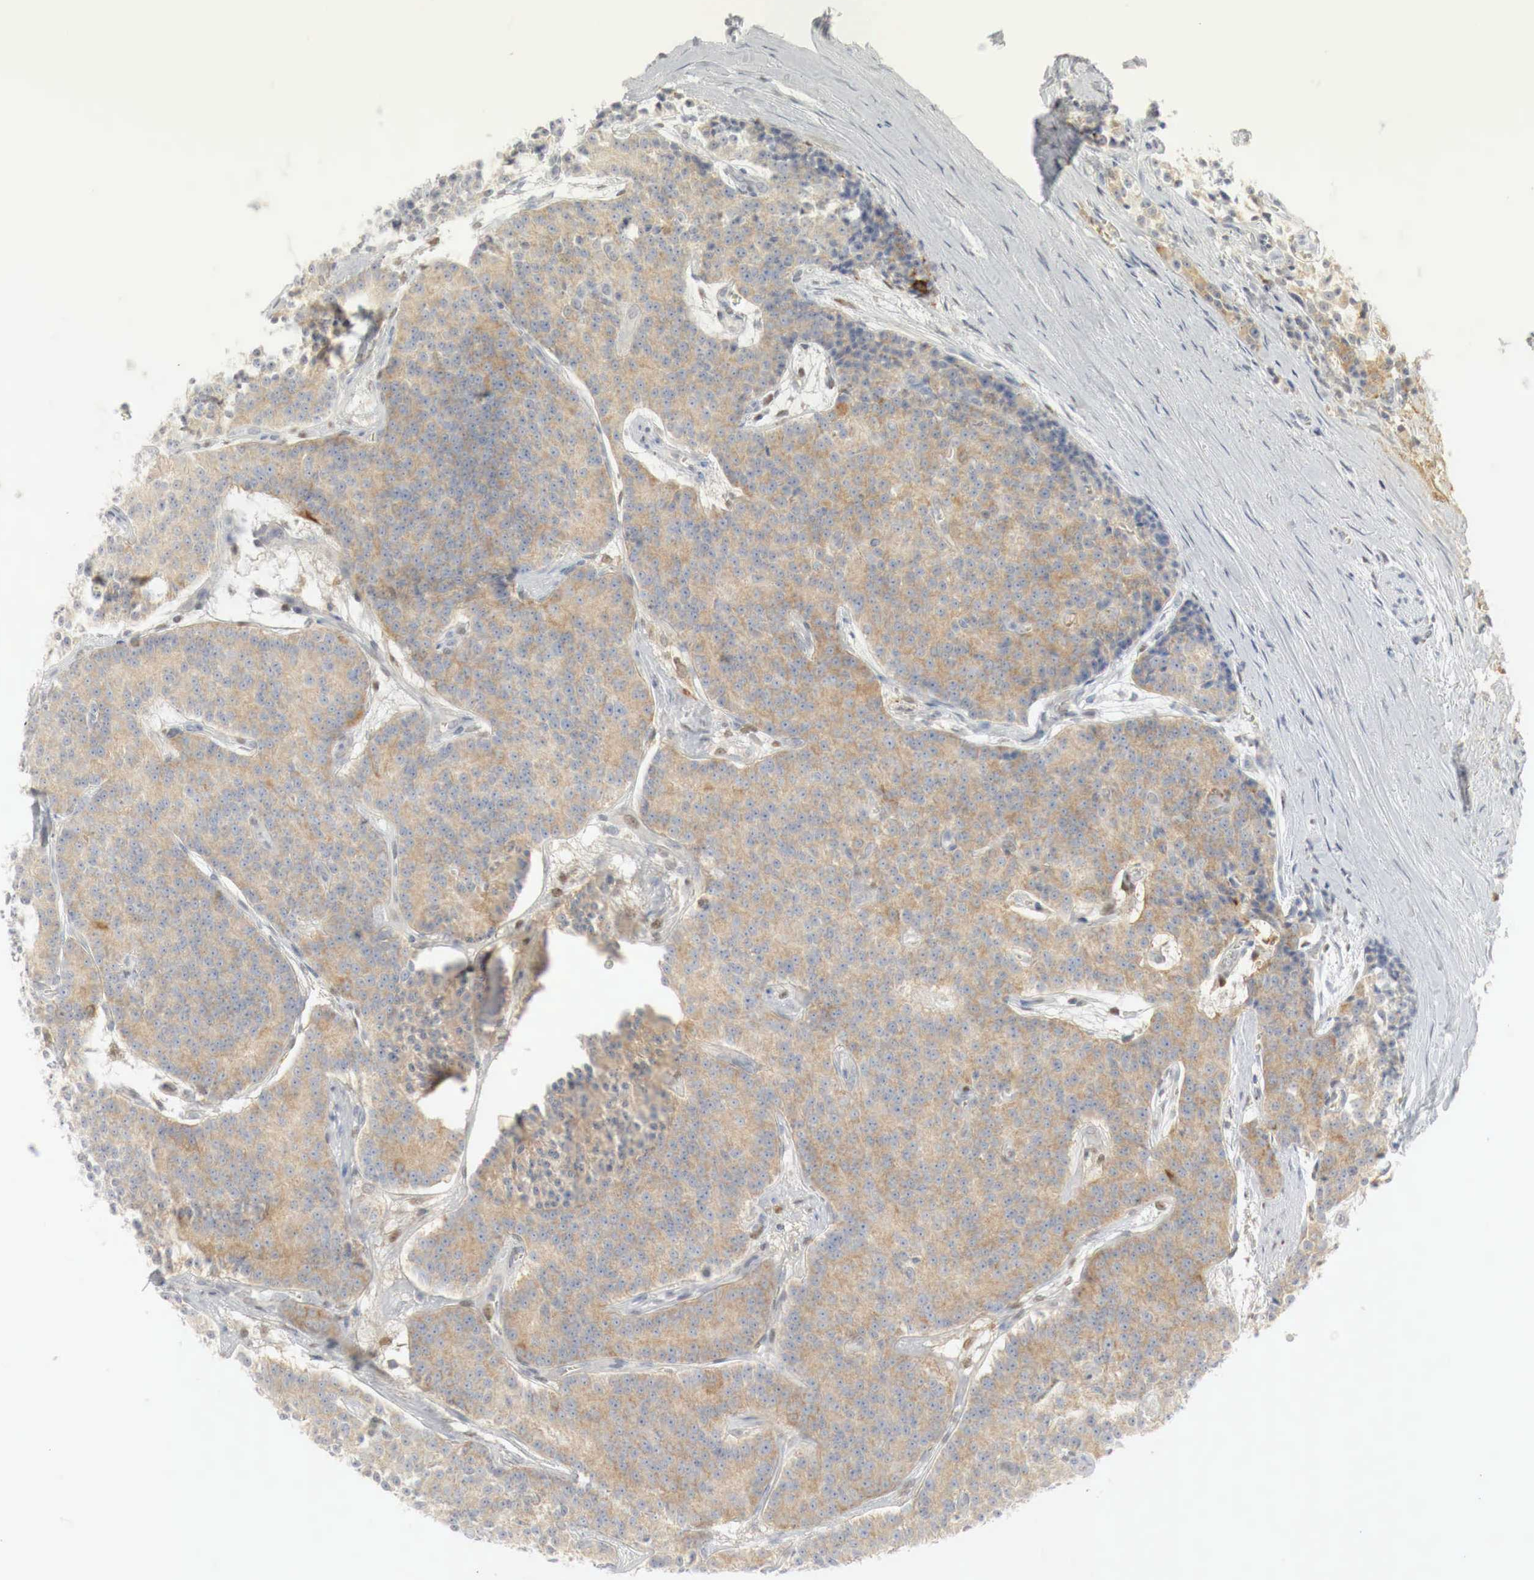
{"staining": {"intensity": "weak", "quantity": "25%-75%", "location": "cytoplasmic/membranous"}, "tissue": "carcinoid", "cell_type": "Tumor cells", "image_type": "cancer", "snomed": [{"axis": "morphology", "description": "Carcinoid, malignant, NOS"}, {"axis": "topography", "description": "Stomach"}], "caption": "A high-resolution histopathology image shows immunohistochemistry (IHC) staining of malignant carcinoid, which reveals weak cytoplasmic/membranous positivity in about 25%-75% of tumor cells.", "gene": "MYC", "patient": {"sex": "female", "age": 76}}